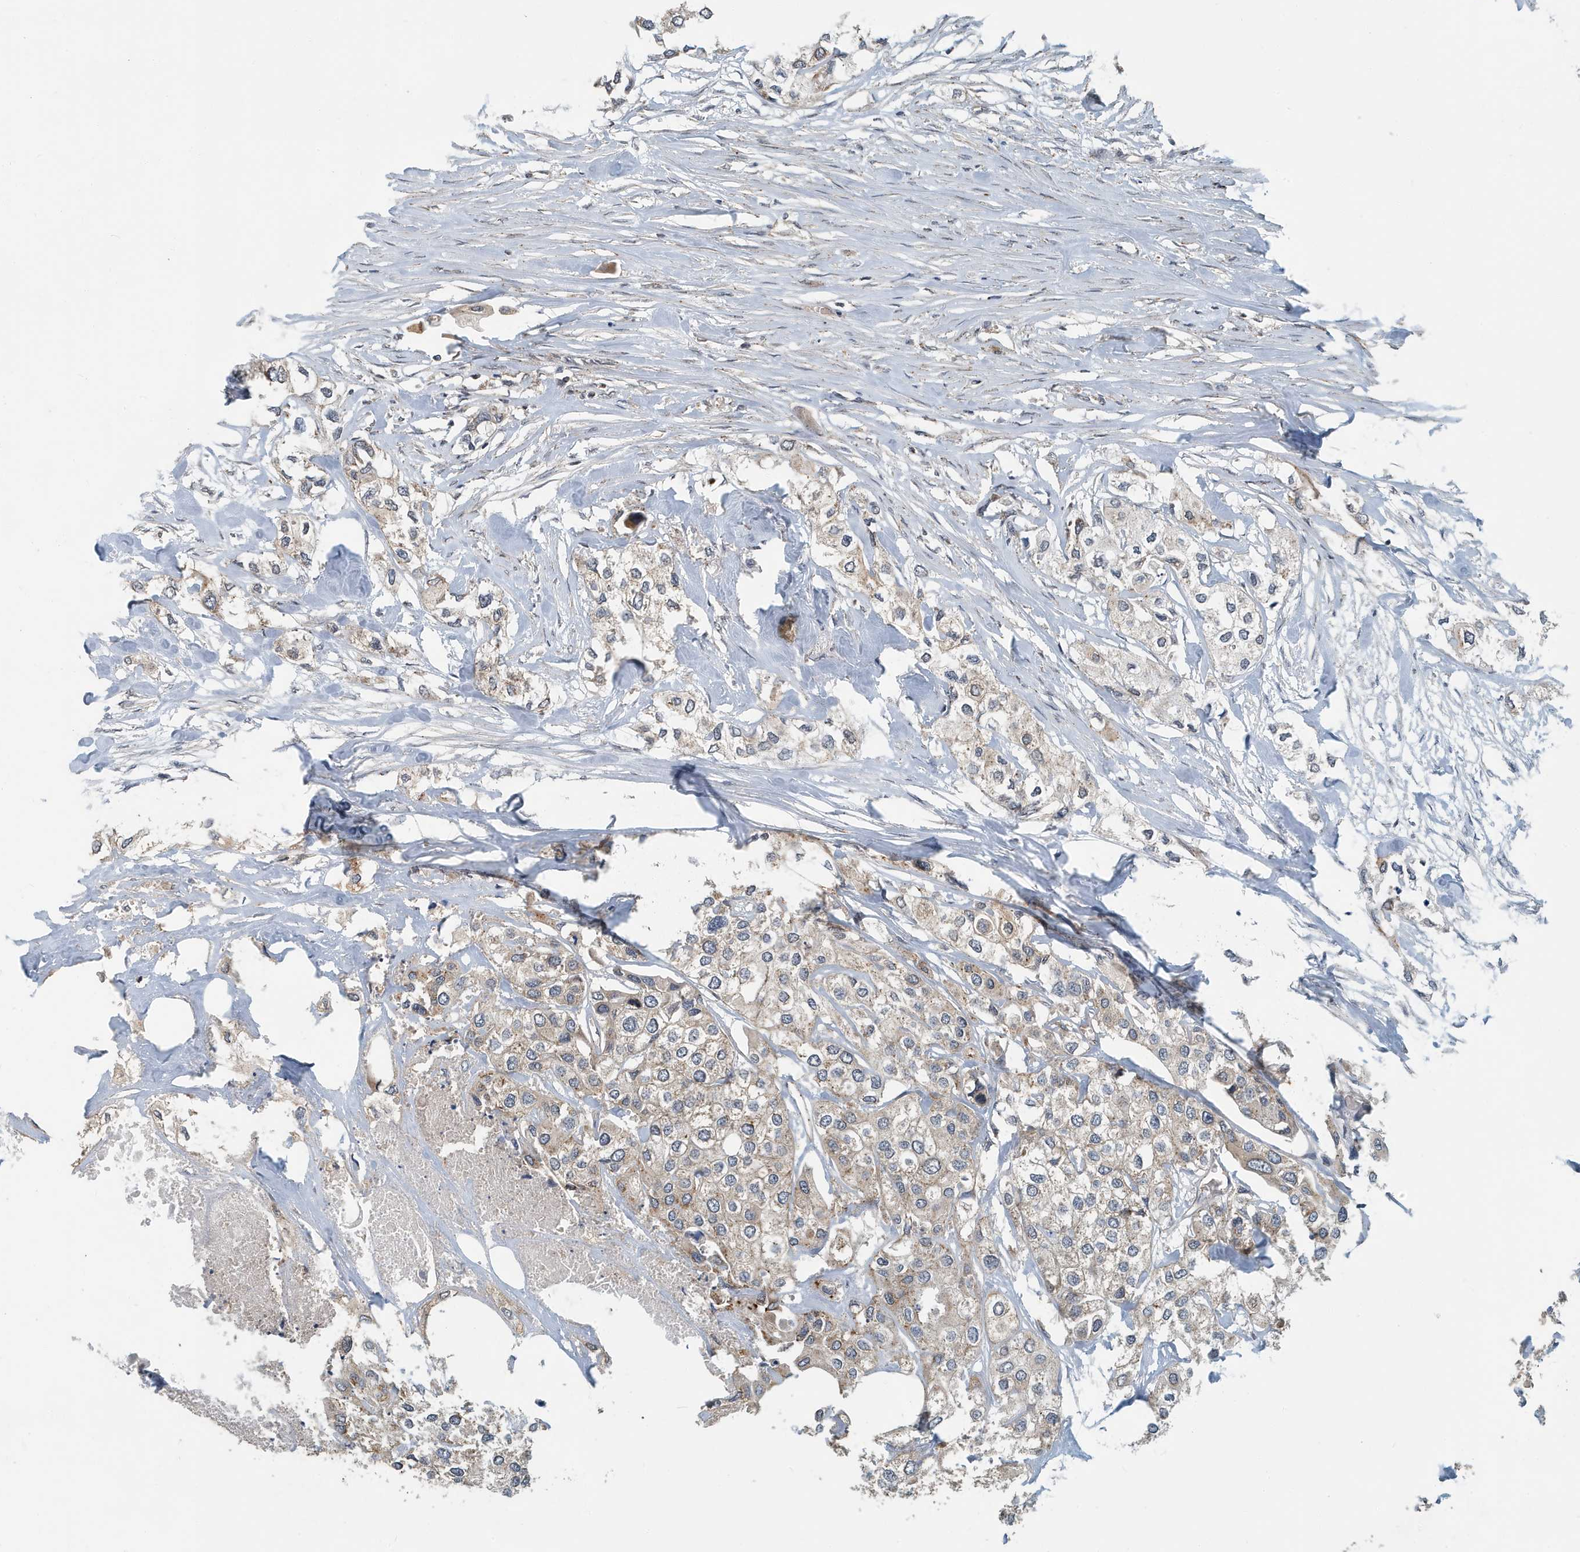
{"staining": {"intensity": "weak", "quantity": "25%-75%", "location": "cytoplasmic/membranous"}, "tissue": "urothelial cancer", "cell_type": "Tumor cells", "image_type": "cancer", "snomed": [{"axis": "morphology", "description": "Urothelial carcinoma, High grade"}, {"axis": "topography", "description": "Urinary bladder"}], "caption": "An image showing weak cytoplasmic/membranous positivity in approximately 25%-75% of tumor cells in urothelial carcinoma (high-grade), as visualized by brown immunohistochemical staining.", "gene": "KIF15", "patient": {"sex": "male", "age": 64}}